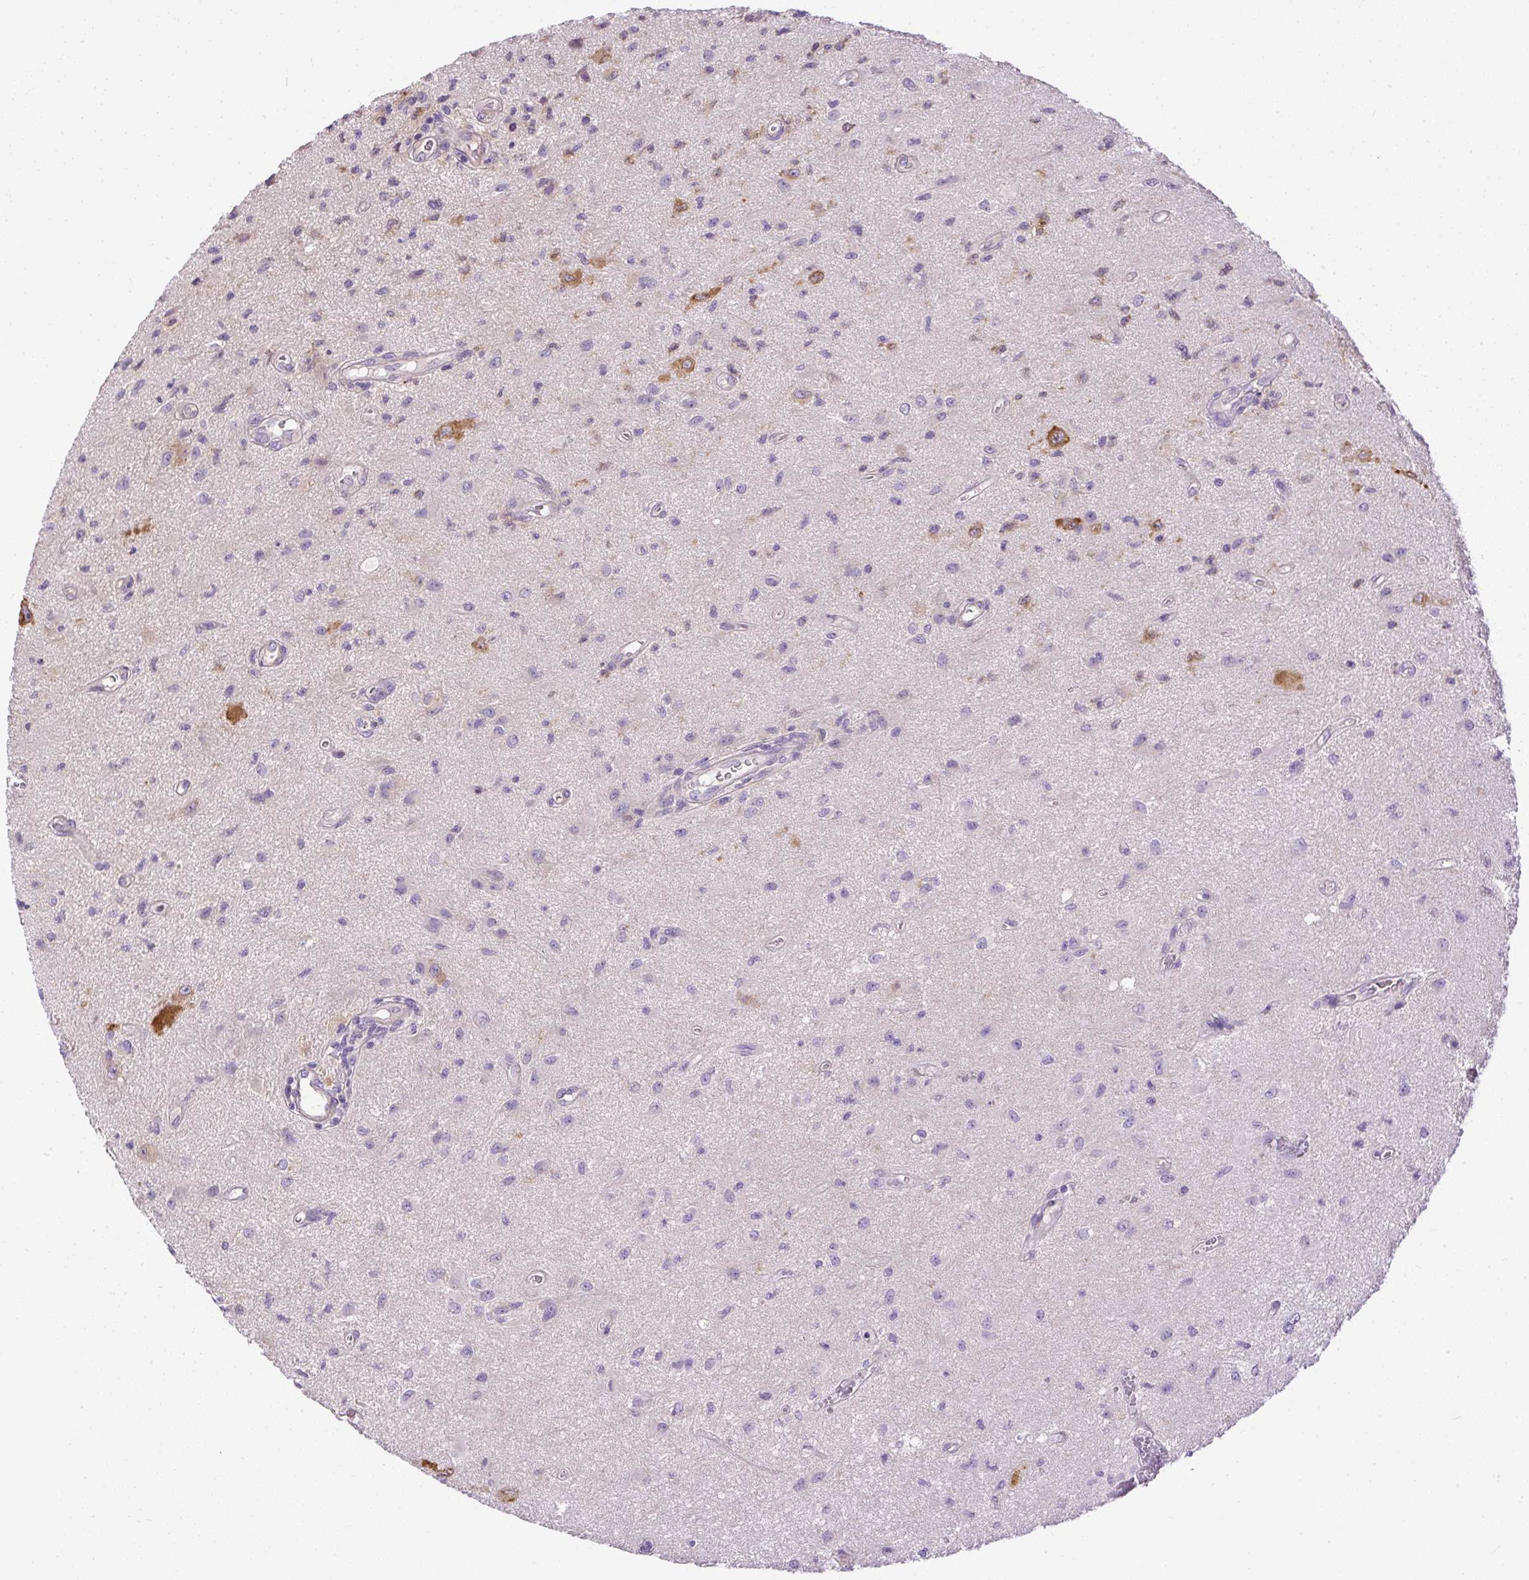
{"staining": {"intensity": "negative", "quantity": "none", "location": "none"}, "tissue": "glioma", "cell_type": "Tumor cells", "image_type": "cancer", "snomed": [{"axis": "morphology", "description": "Glioma, malignant, High grade"}, {"axis": "topography", "description": "Brain"}], "caption": "Tumor cells show no significant positivity in malignant glioma (high-grade).", "gene": "CFAP47", "patient": {"sex": "male", "age": 67}}